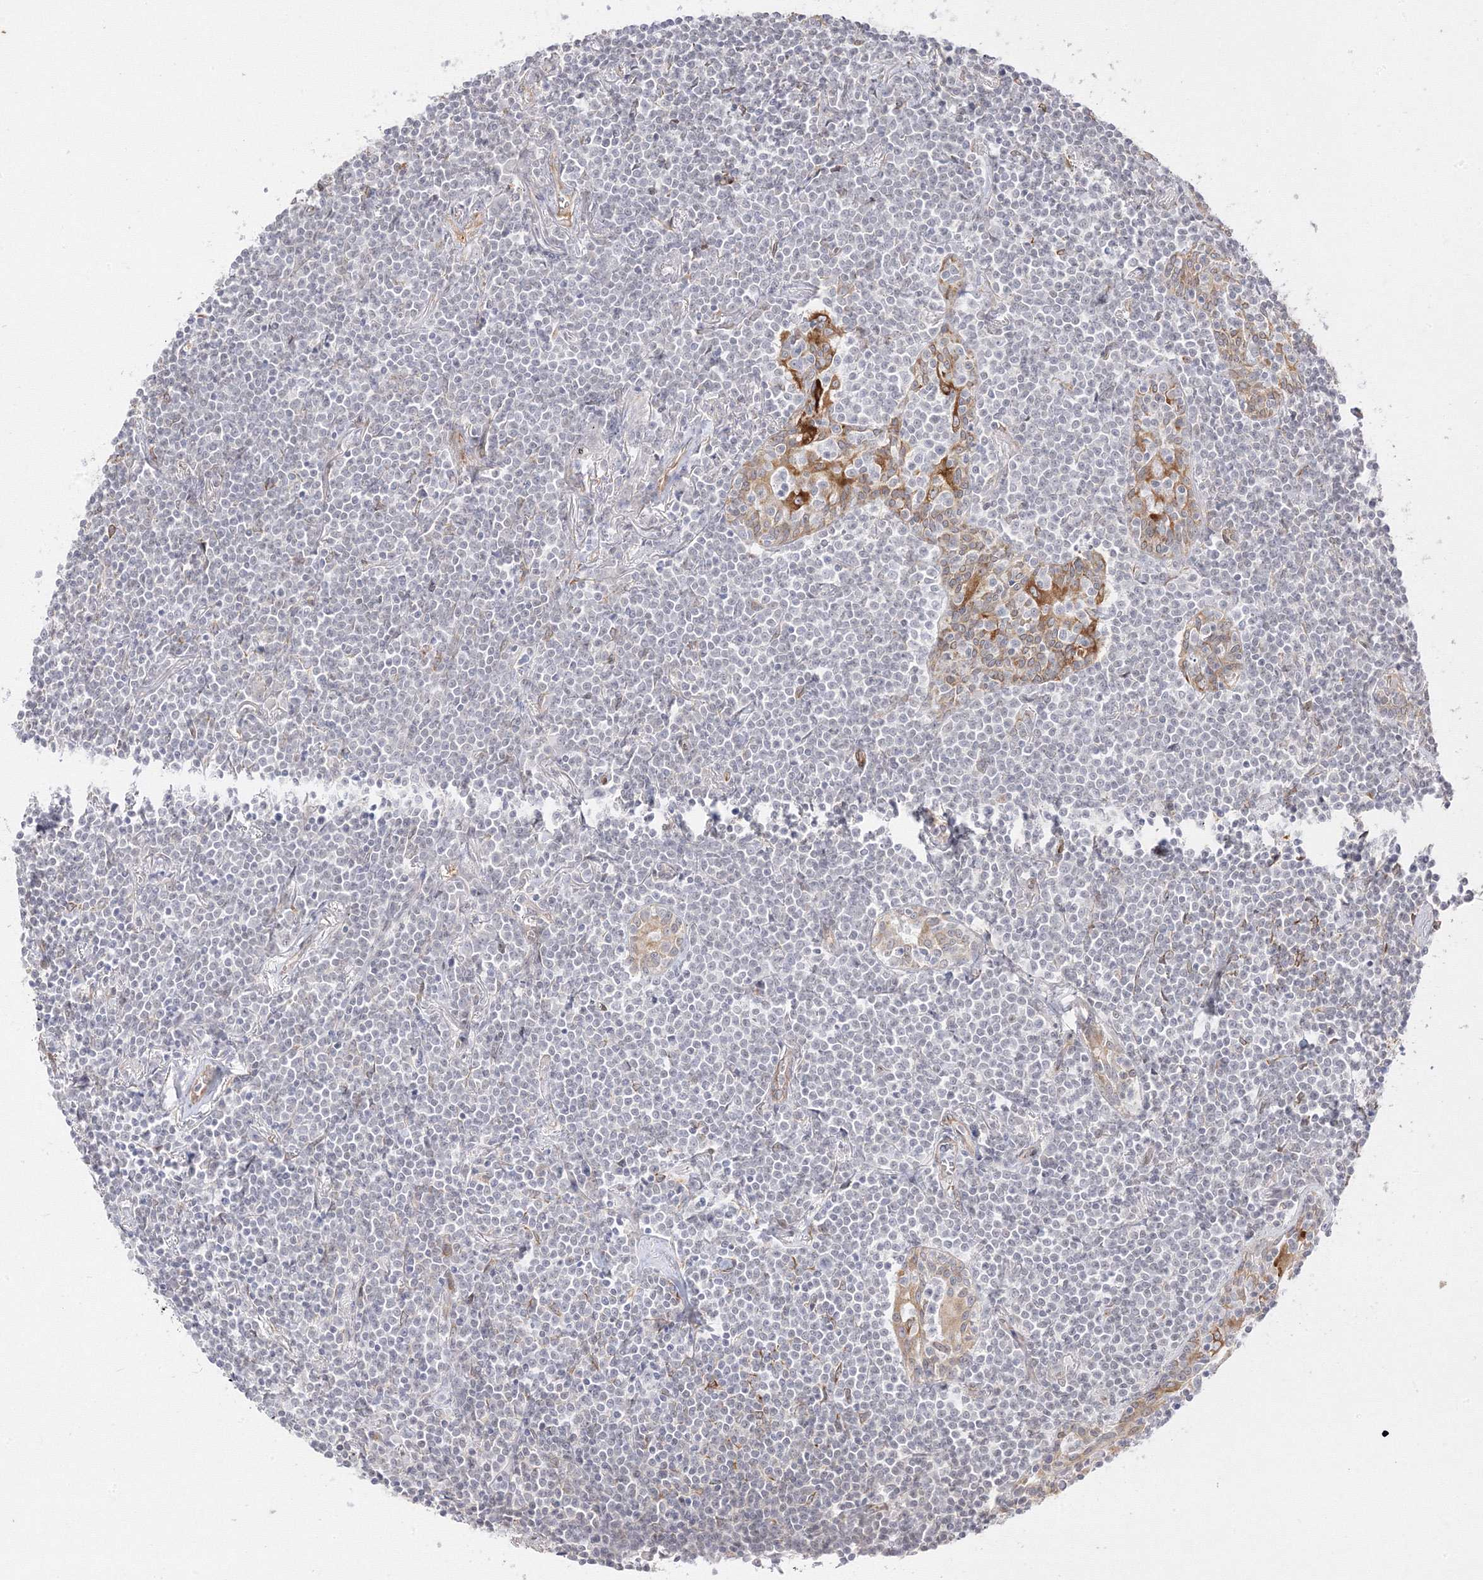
{"staining": {"intensity": "negative", "quantity": "none", "location": "none"}, "tissue": "lymphoma", "cell_type": "Tumor cells", "image_type": "cancer", "snomed": [{"axis": "morphology", "description": "Malignant lymphoma, non-Hodgkin's type, Low grade"}, {"axis": "topography", "description": "Lung"}], "caption": "Immunohistochemistry (IHC) micrograph of neoplastic tissue: human low-grade malignant lymphoma, non-Hodgkin's type stained with DAB reveals no significant protein staining in tumor cells.", "gene": "C2CD2", "patient": {"sex": "female", "age": 71}}